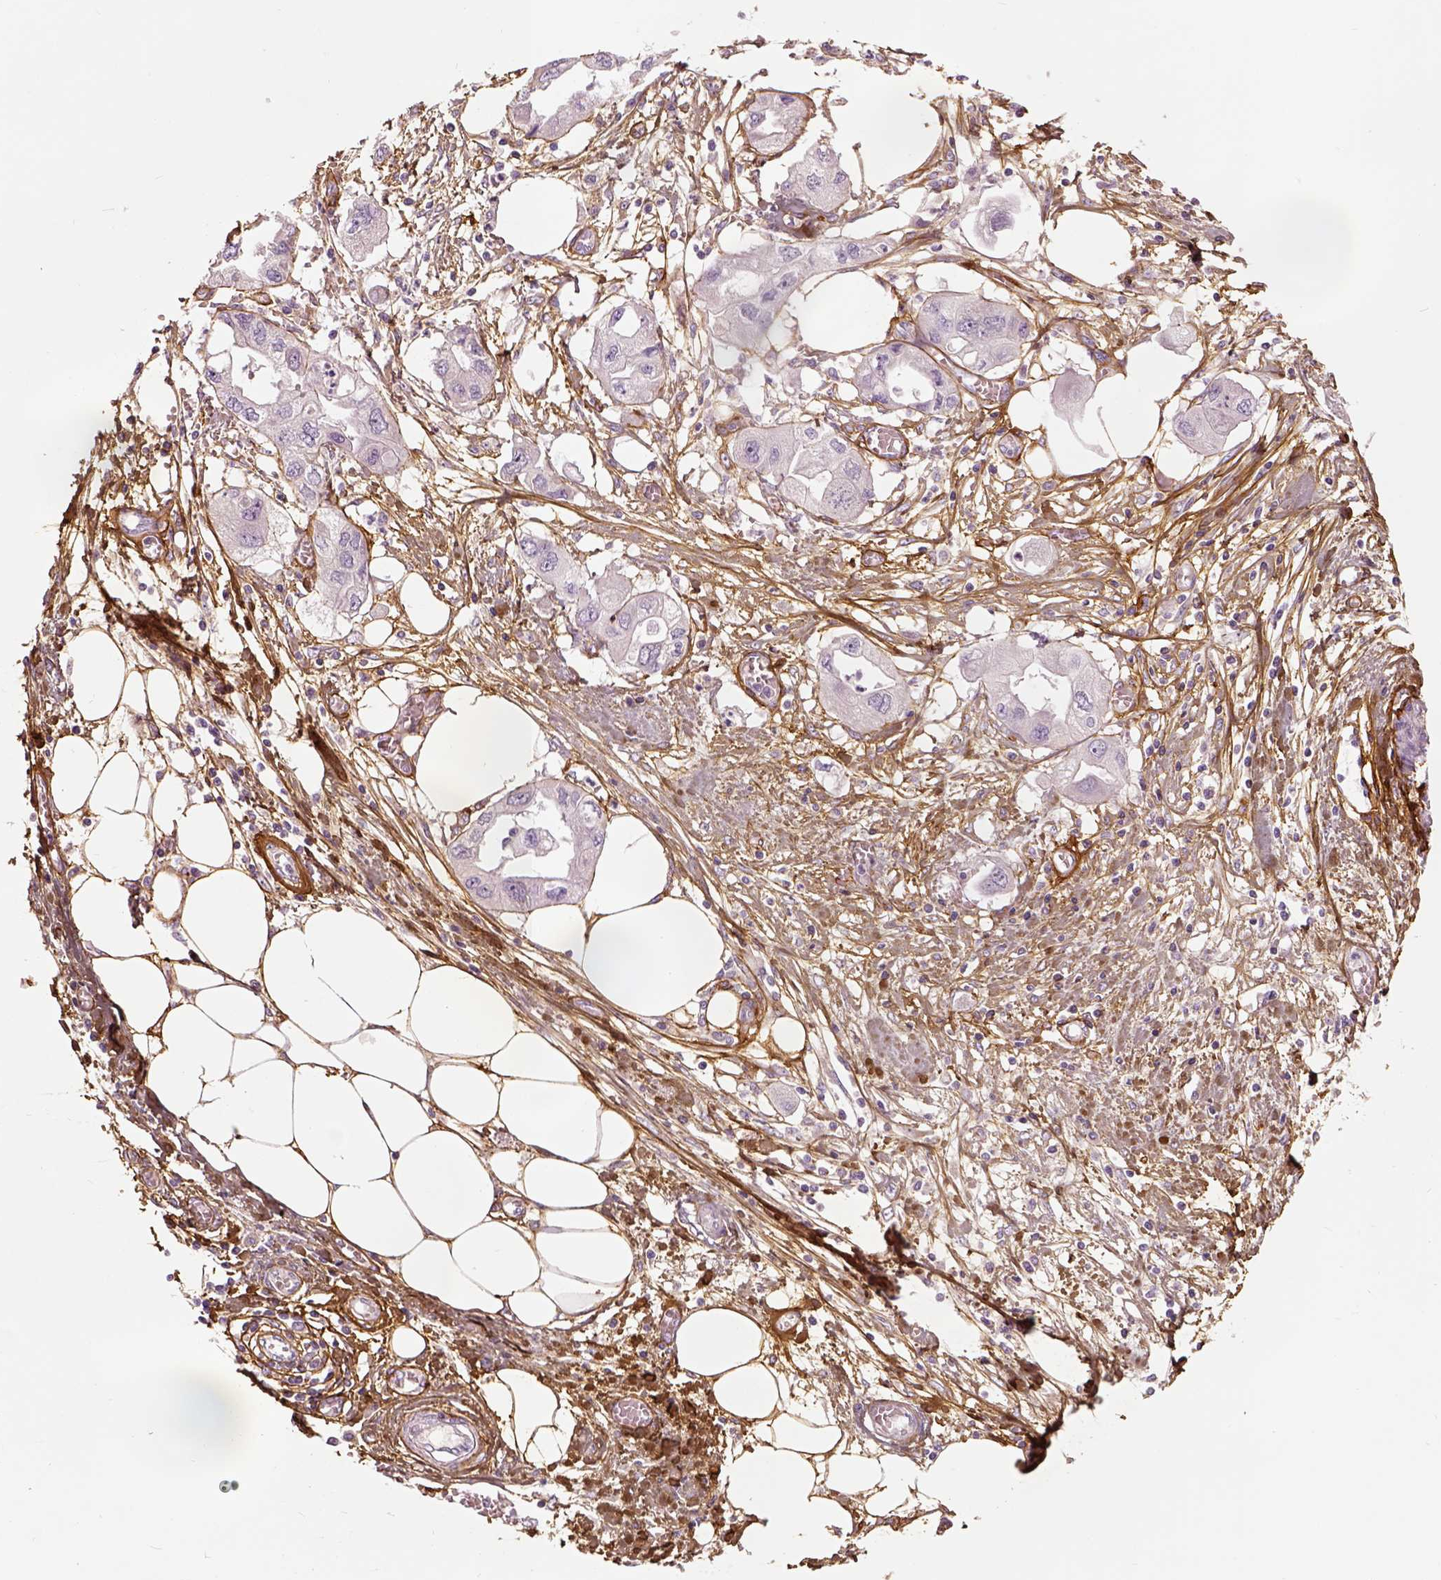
{"staining": {"intensity": "negative", "quantity": "none", "location": "none"}, "tissue": "endometrial cancer", "cell_type": "Tumor cells", "image_type": "cancer", "snomed": [{"axis": "morphology", "description": "Adenocarcinoma, NOS"}, {"axis": "morphology", "description": "Adenocarcinoma, metastatic, NOS"}, {"axis": "topography", "description": "Adipose tissue"}, {"axis": "topography", "description": "Endometrium"}], "caption": "High magnification brightfield microscopy of endometrial cancer stained with DAB (brown) and counterstained with hematoxylin (blue): tumor cells show no significant expression.", "gene": "COL6A2", "patient": {"sex": "female", "age": 67}}